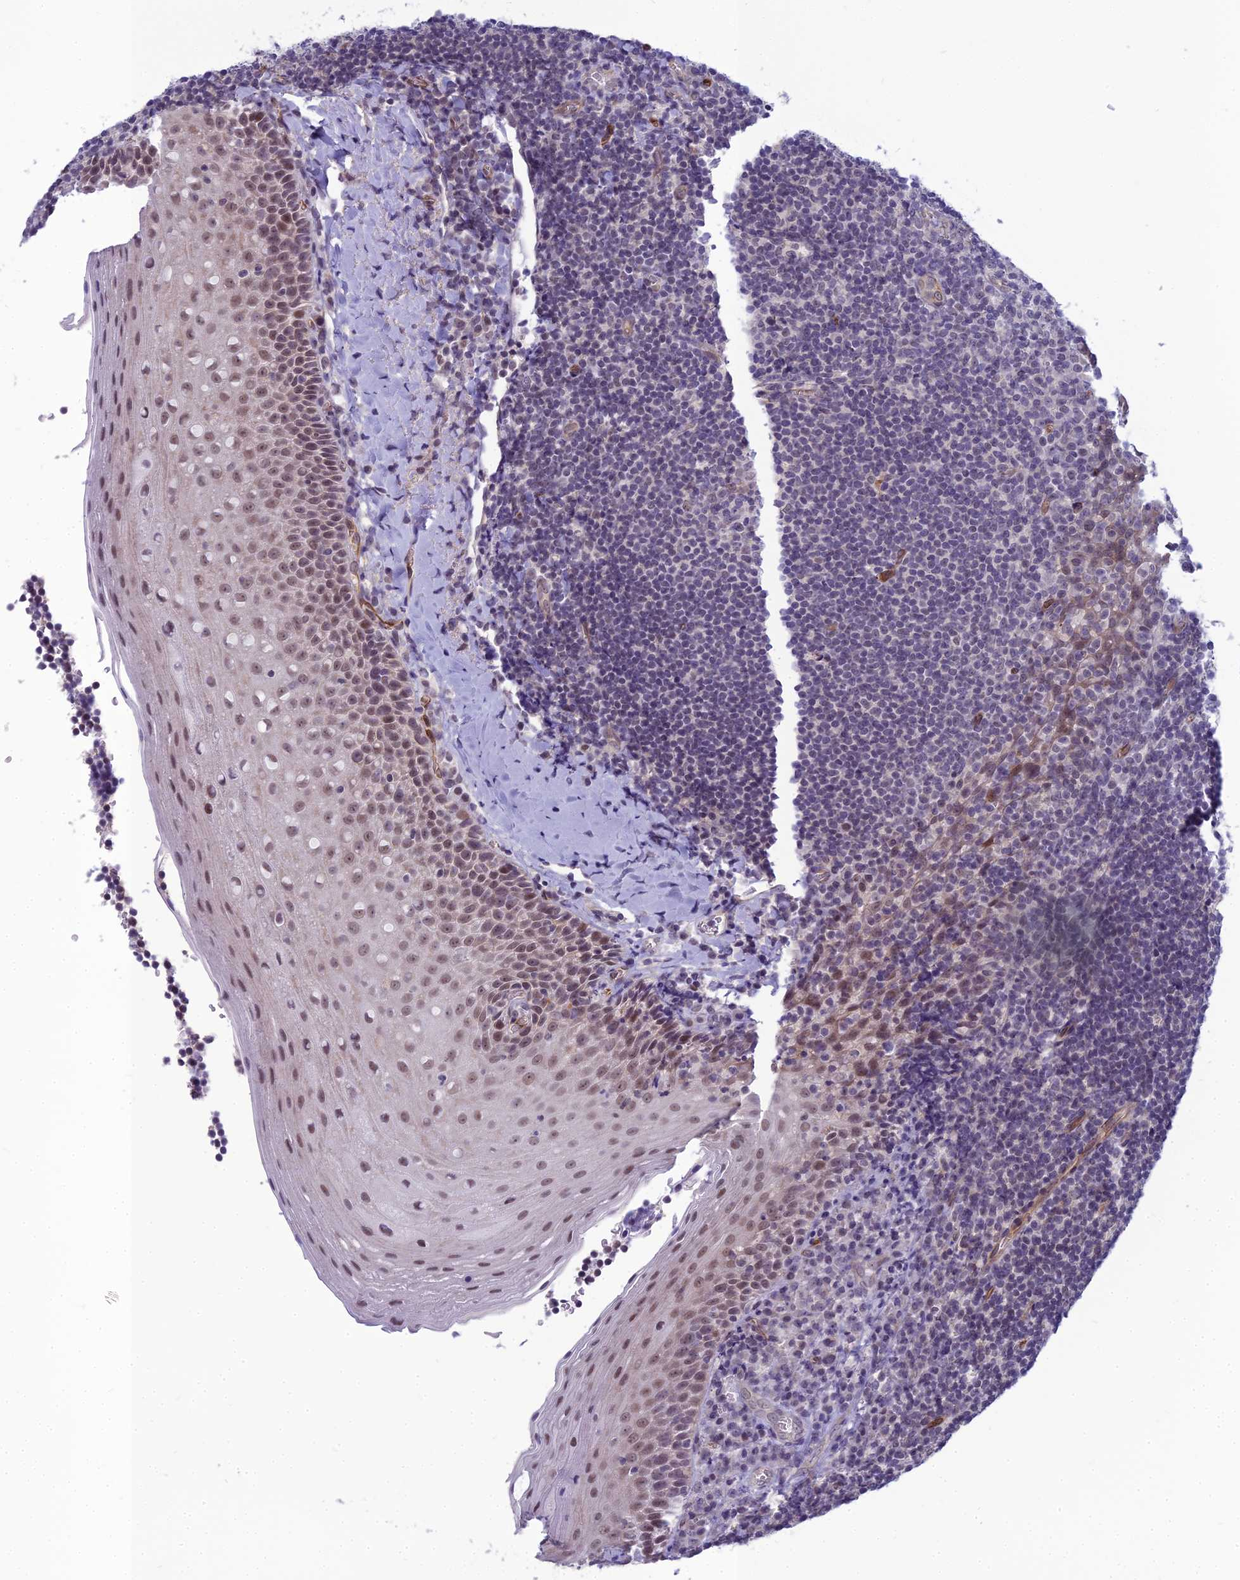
{"staining": {"intensity": "negative", "quantity": "none", "location": "none"}, "tissue": "tonsil", "cell_type": "Germinal center cells", "image_type": "normal", "snomed": [{"axis": "morphology", "description": "Normal tissue, NOS"}, {"axis": "topography", "description": "Tonsil"}], "caption": "This is an IHC image of unremarkable human tonsil. There is no staining in germinal center cells.", "gene": "RGL3", "patient": {"sex": "male", "age": 27}}